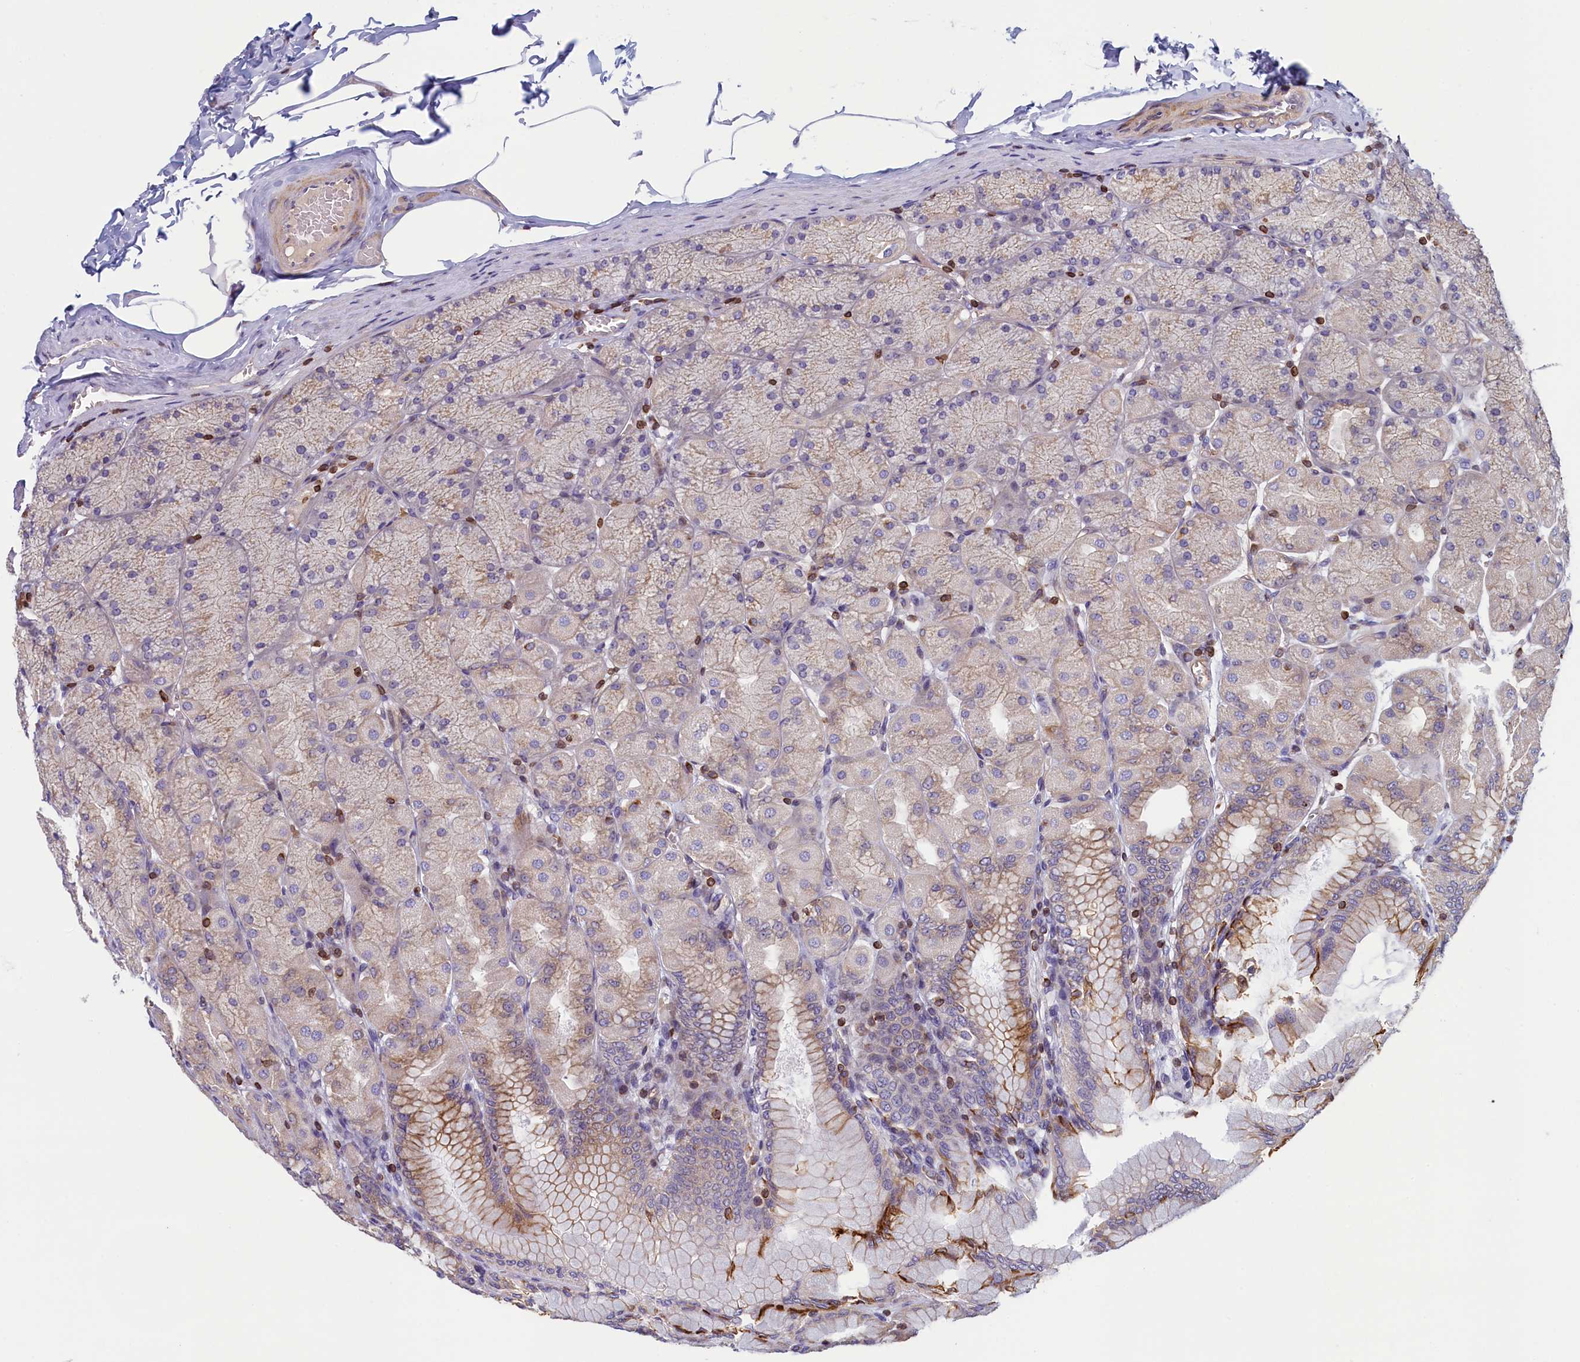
{"staining": {"intensity": "moderate", "quantity": "25%-75%", "location": "cytoplasmic/membranous"}, "tissue": "stomach", "cell_type": "Glandular cells", "image_type": "normal", "snomed": [{"axis": "morphology", "description": "Normal tissue, NOS"}, {"axis": "topography", "description": "Stomach, upper"}], "caption": "IHC photomicrograph of benign stomach: stomach stained using IHC reveals medium levels of moderate protein expression localized specifically in the cytoplasmic/membranous of glandular cells, appearing as a cytoplasmic/membranous brown color.", "gene": "TRAF3IP3", "patient": {"sex": "female", "age": 56}}